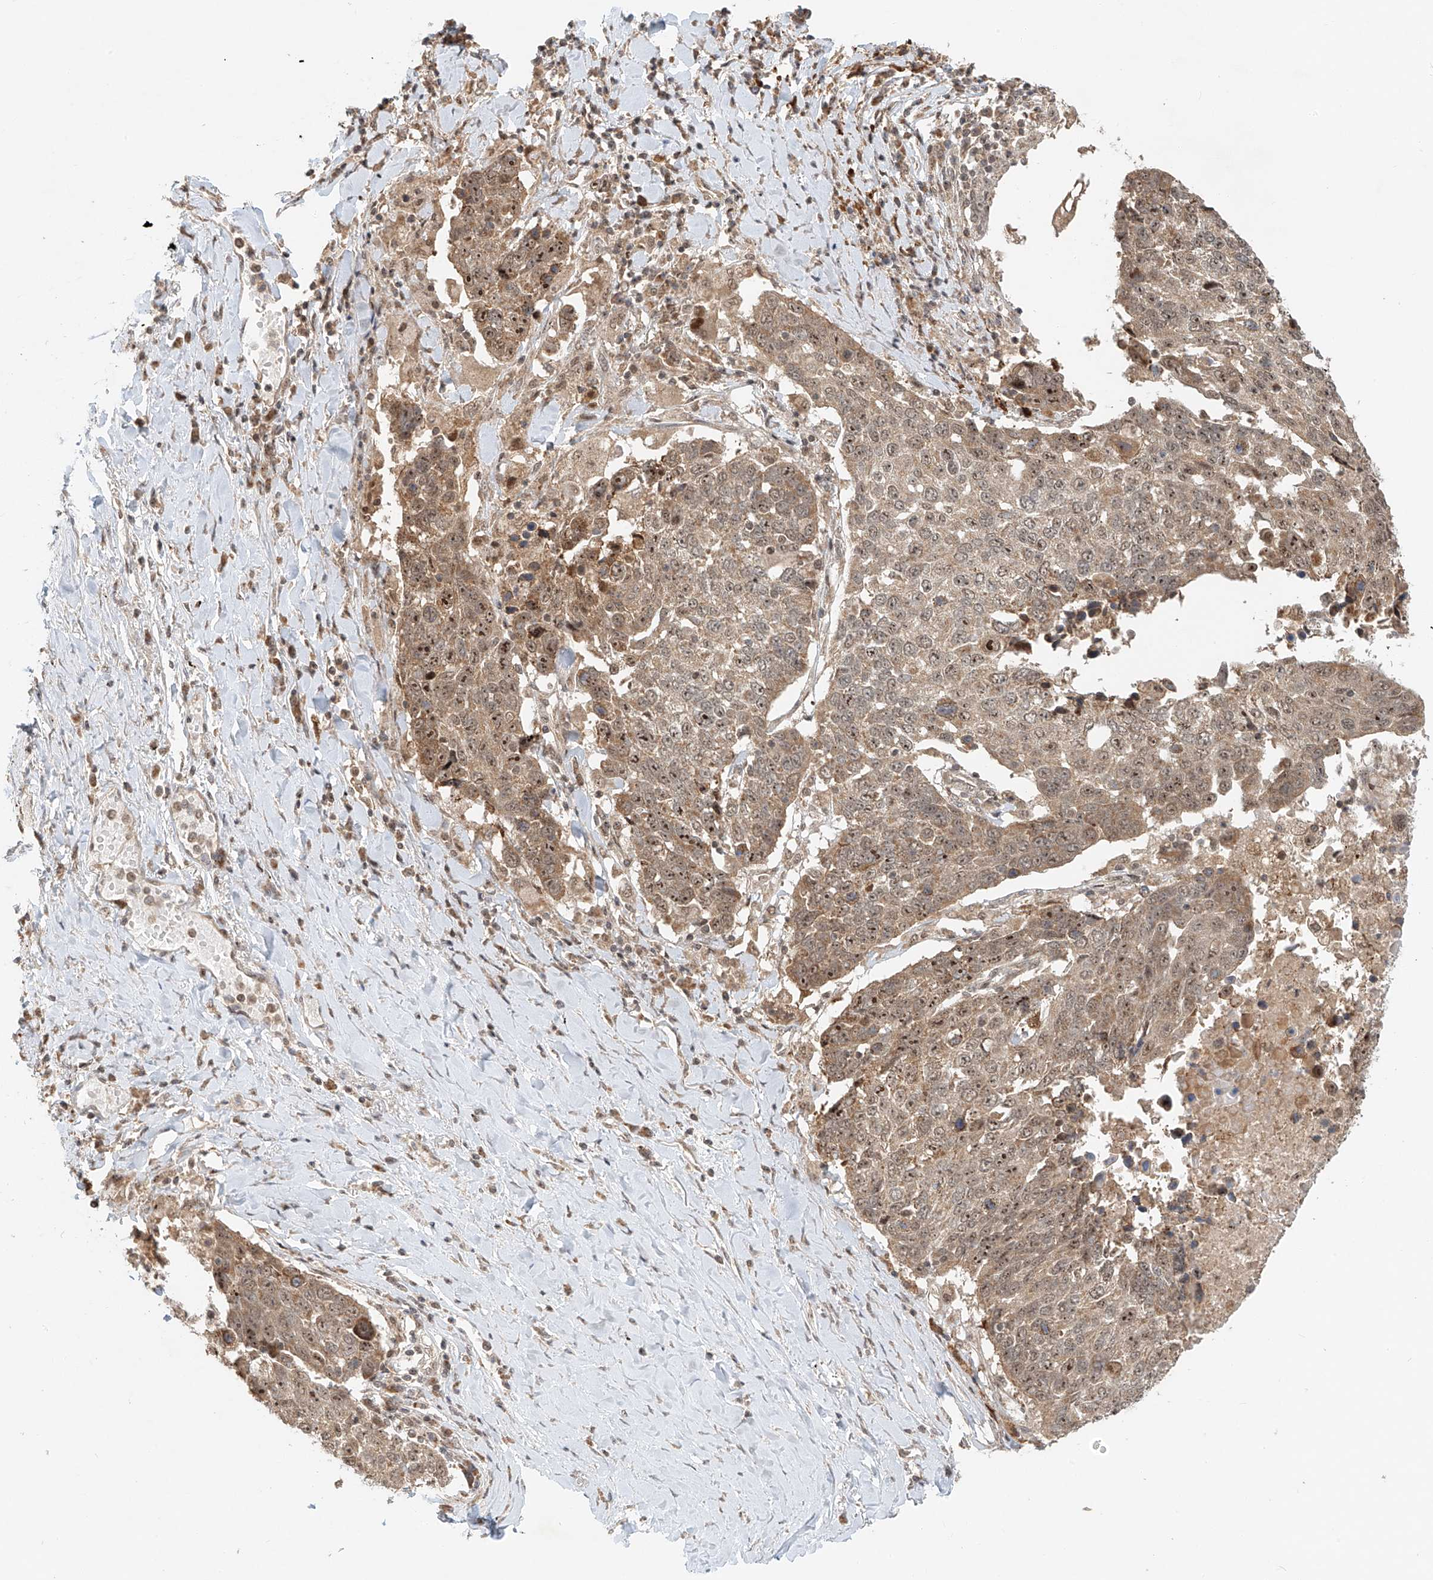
{"staining": {"intensity": "moderate", "quantity": "25%-75%", "location": "cytoplasmic/membranous,nuclear"}, "tissue": "lung cancer", "cell_type": "Tumor cells", "image_type": "cancer", "snomed": [{"axis": "morphology", "description": "Squamous cell carcinoma, NOS"}, {"axis": "topography", "description": "Lung"}], "caption": "High-power microscopy captured an immunohistochemistry histopathology image of lung squamous cell carcinoma, revealing moderate cytoplasmic/membranous and nuclear expression in about 25%-75% of tumor cells.", "gene": "SYTL3", "patient": {"sex": "male", "age": 66}}